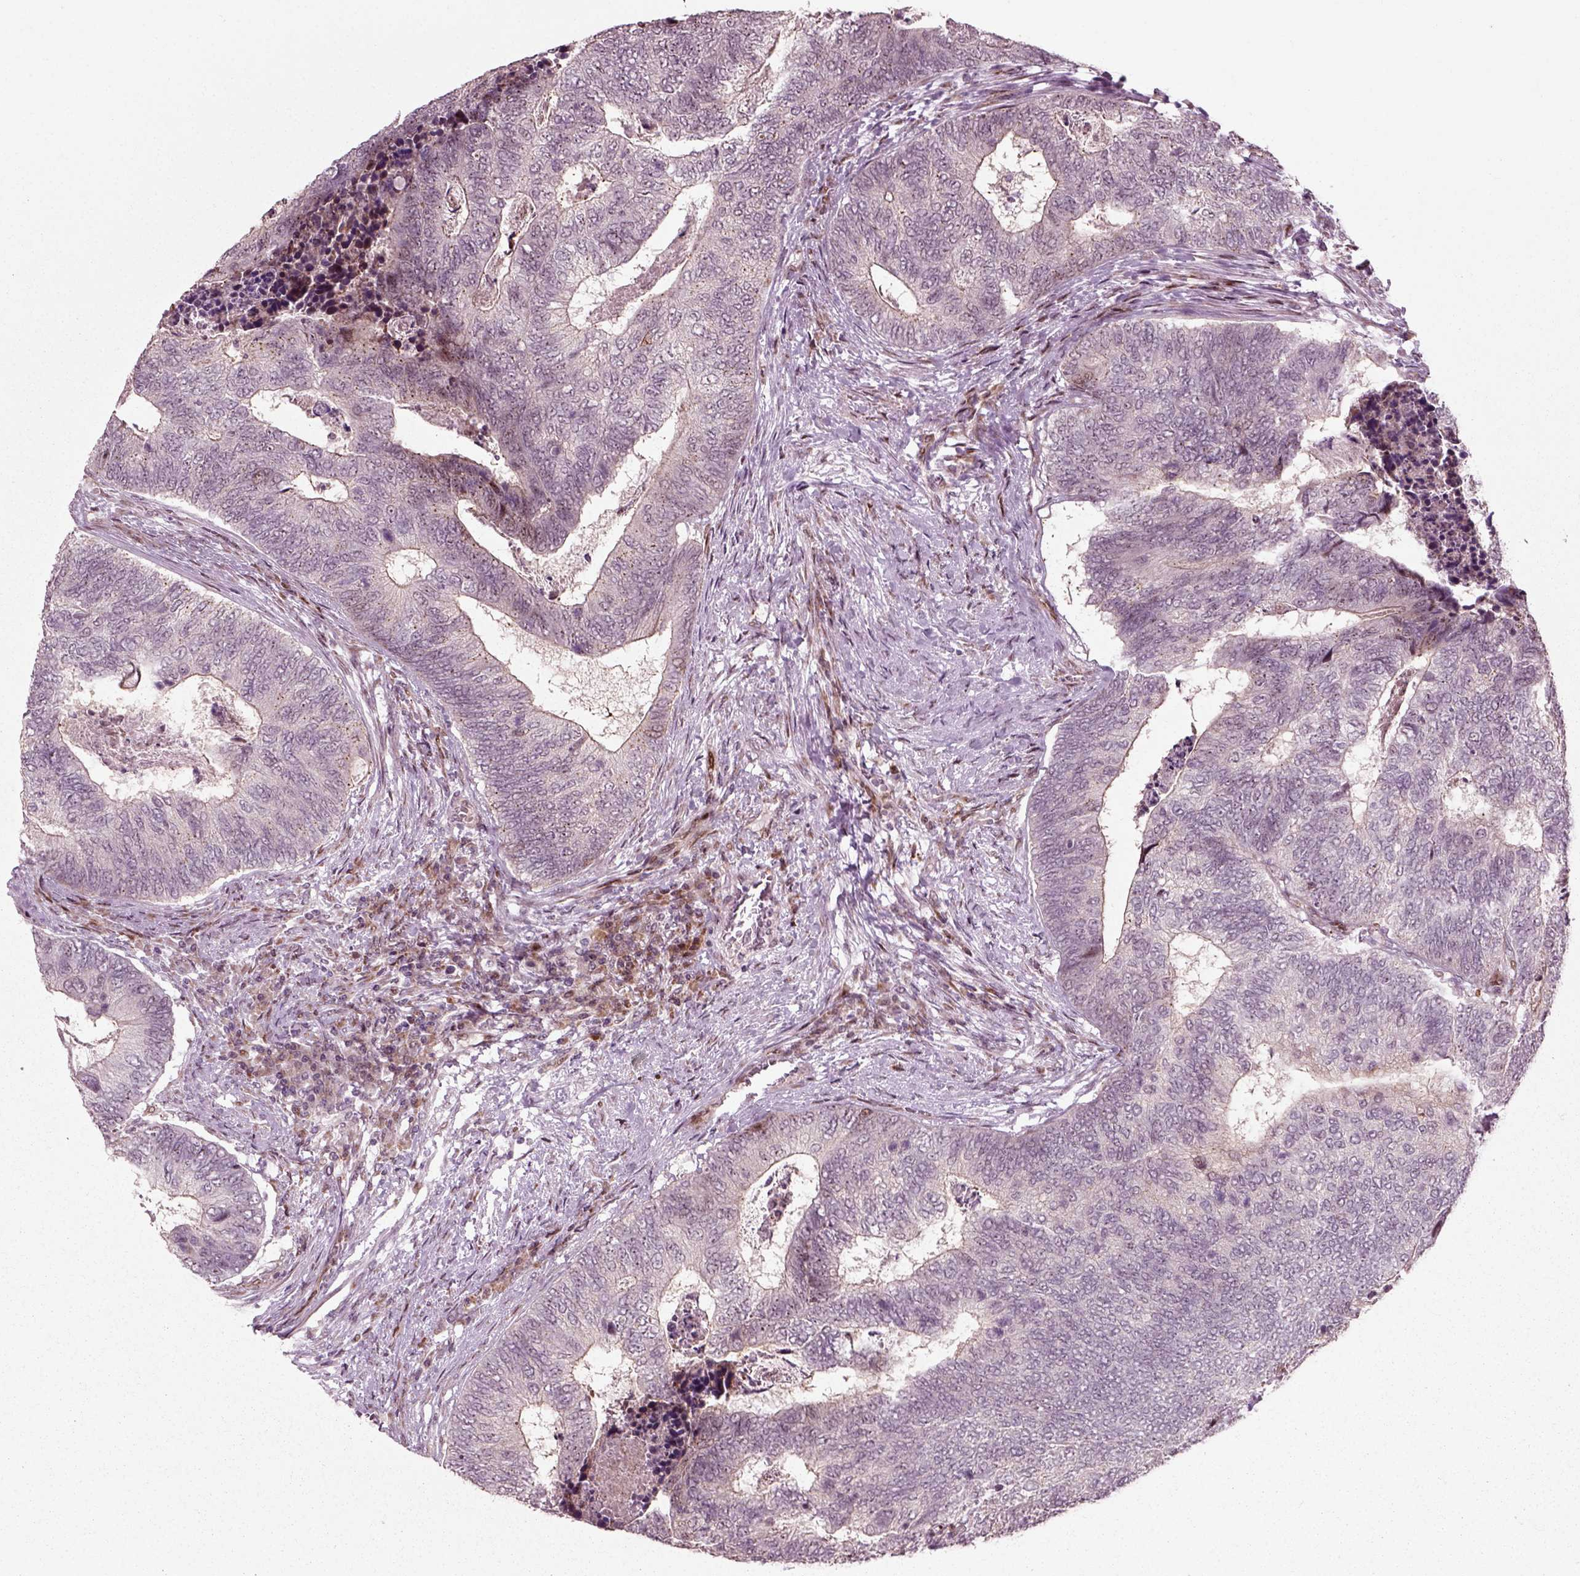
{"staining": {"intensity": "negative", "quantity": "none", "location": "none"}, "tissue": "colorectal cancer", "cell_type": "Tumor cells", "image_type": "cancer", "snomed": [{"axis": "morphology", "description": "Adenocarcinoma, NOS"}, {"axis": "topography", "description": "Colon"}], "caption": "Tumor cells show no significant expression in adenocarcinoma (colorectal).", "gene": "CDC14A", "patient": {"sex": "female", "age": 67}}